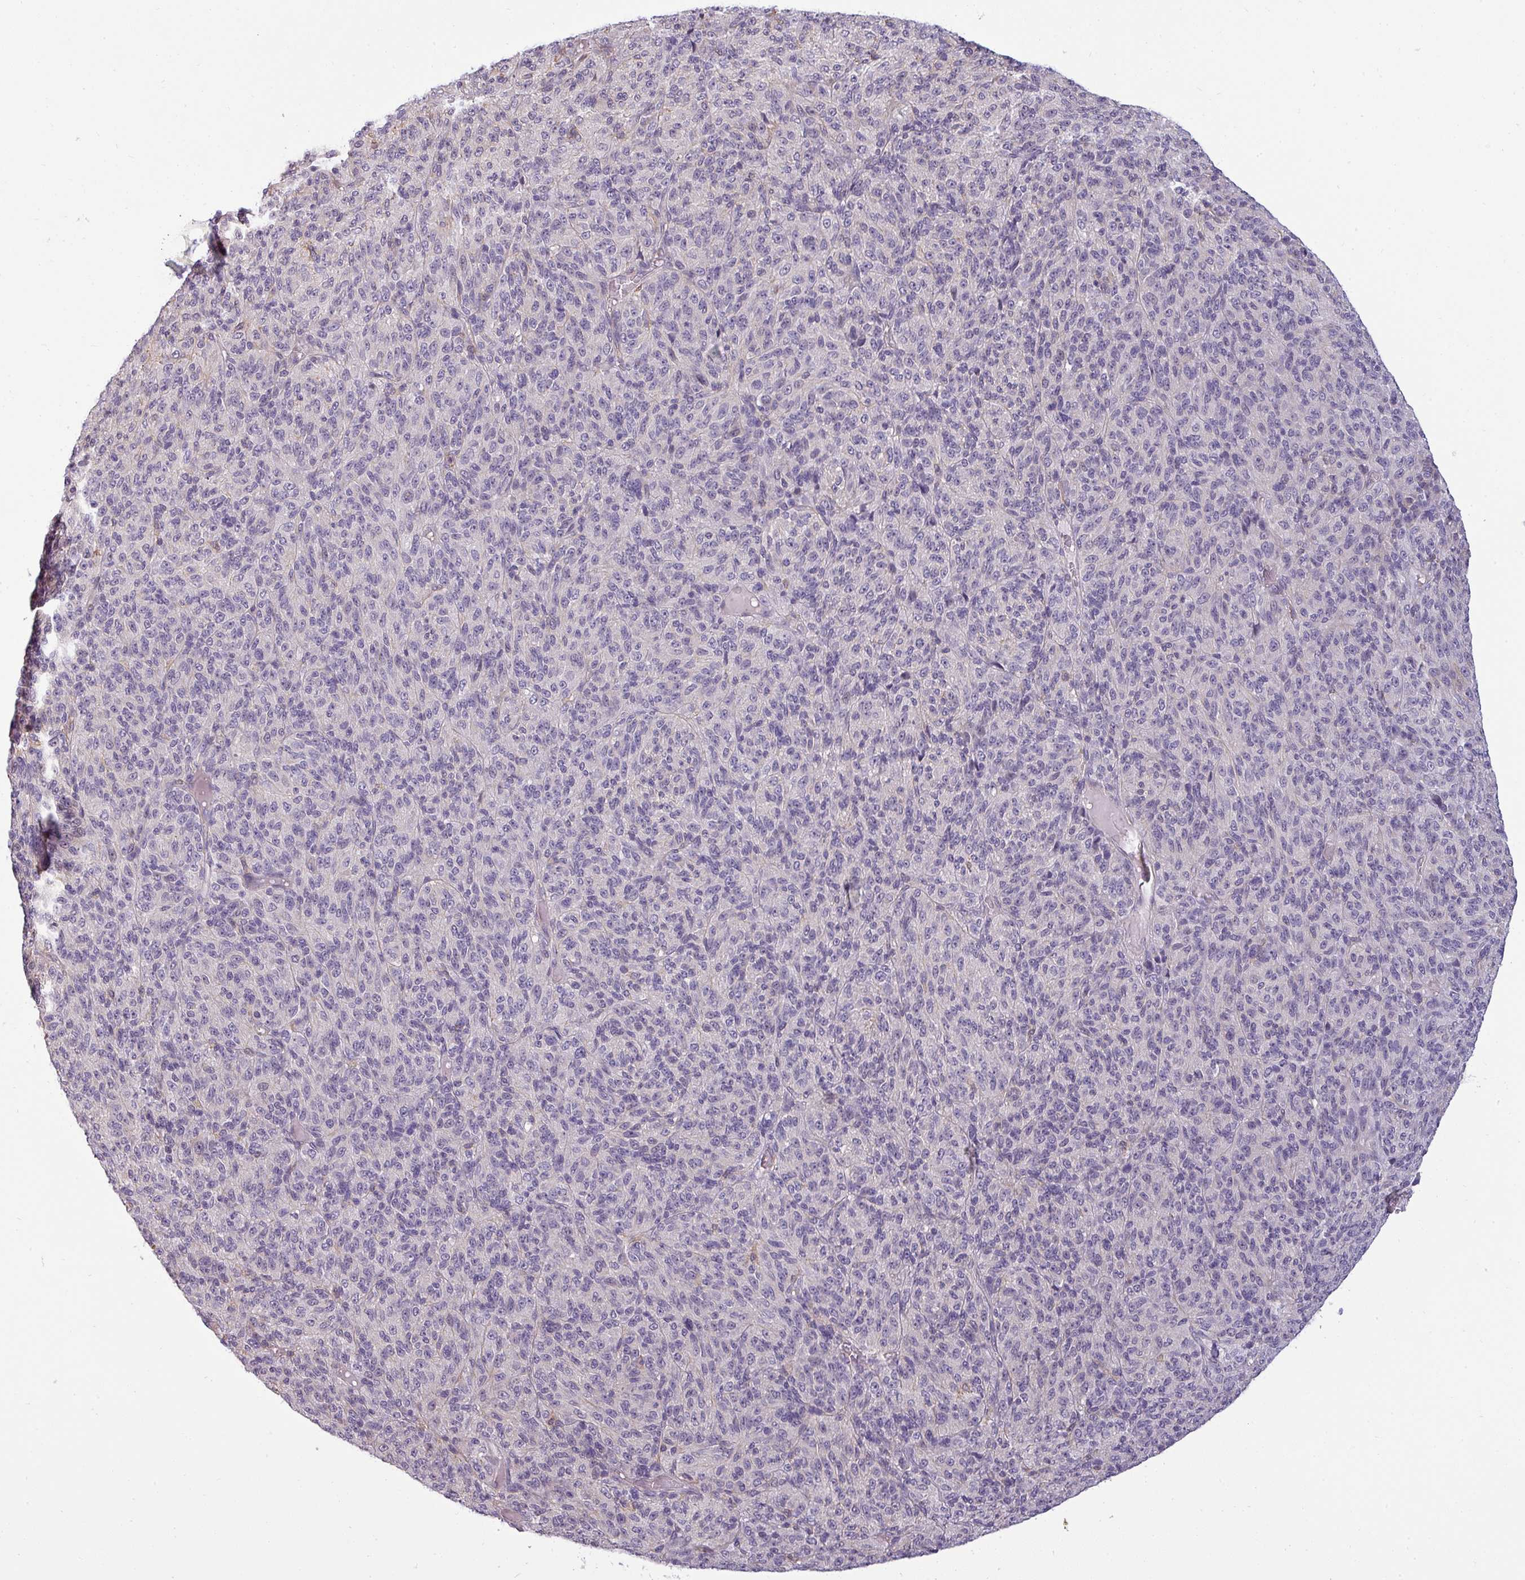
{"staining": {"intensity": "negative", "quantity": "none", "location": "none"}, "tissue": "melanoma", "cell_type": "Tumor cells", "image_type": "cancer", "snomed": [{"axis": "morphology", "description": "Malignant melanoma, Metastatic site"}, {"axis": "topography", "description": "Brain"}], "caption": "Tumor cells show no significant protein positivity in malignant melanoma (metastatic site).", "gene": "ZNF835", "patient": {"sex": "female", "age": 56}}